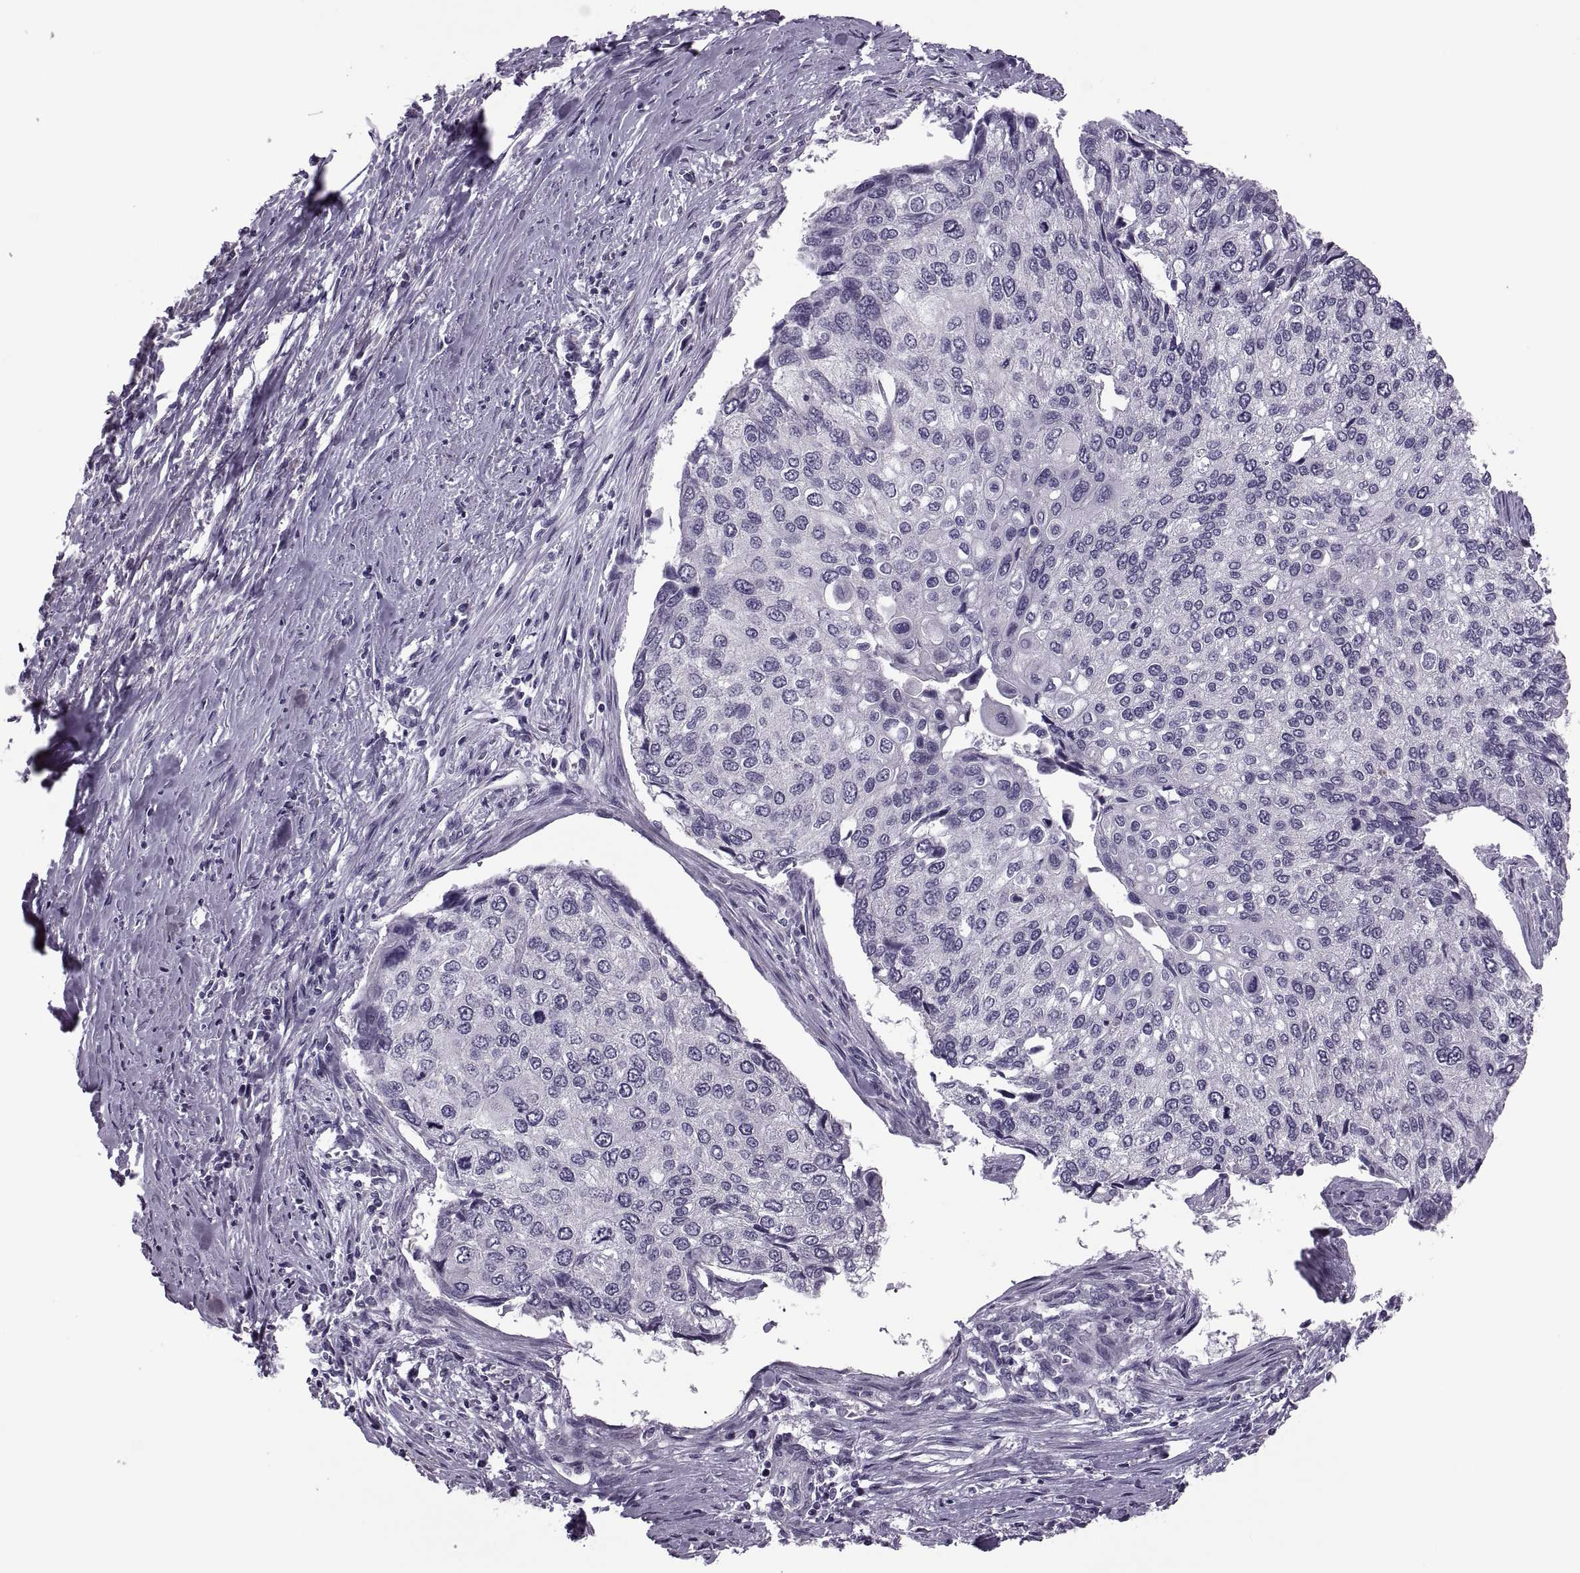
{"staining": {"intensity": "negative", "quantity": "none", "location": "none"}, "tissue": "lung cancer", "cell_type": "Tumor cells", "image_type": "cancer", "snomed": [{"axis": "morphology", "description": "Squamous cell carcinoma, NOS"}, {"axis": "morphology", "description": "Squamous cell carcinoma, metastatic, NOS"}, {"axis": "topography", "description": "Lung"}], "caption": "Lung cancer (squamous cell carcinoma) was stained to show a protein in brown. There is no significant staining in tumor cells.", "gene": "PRSS54", "patient": {"sex": "male", "age": 63}}